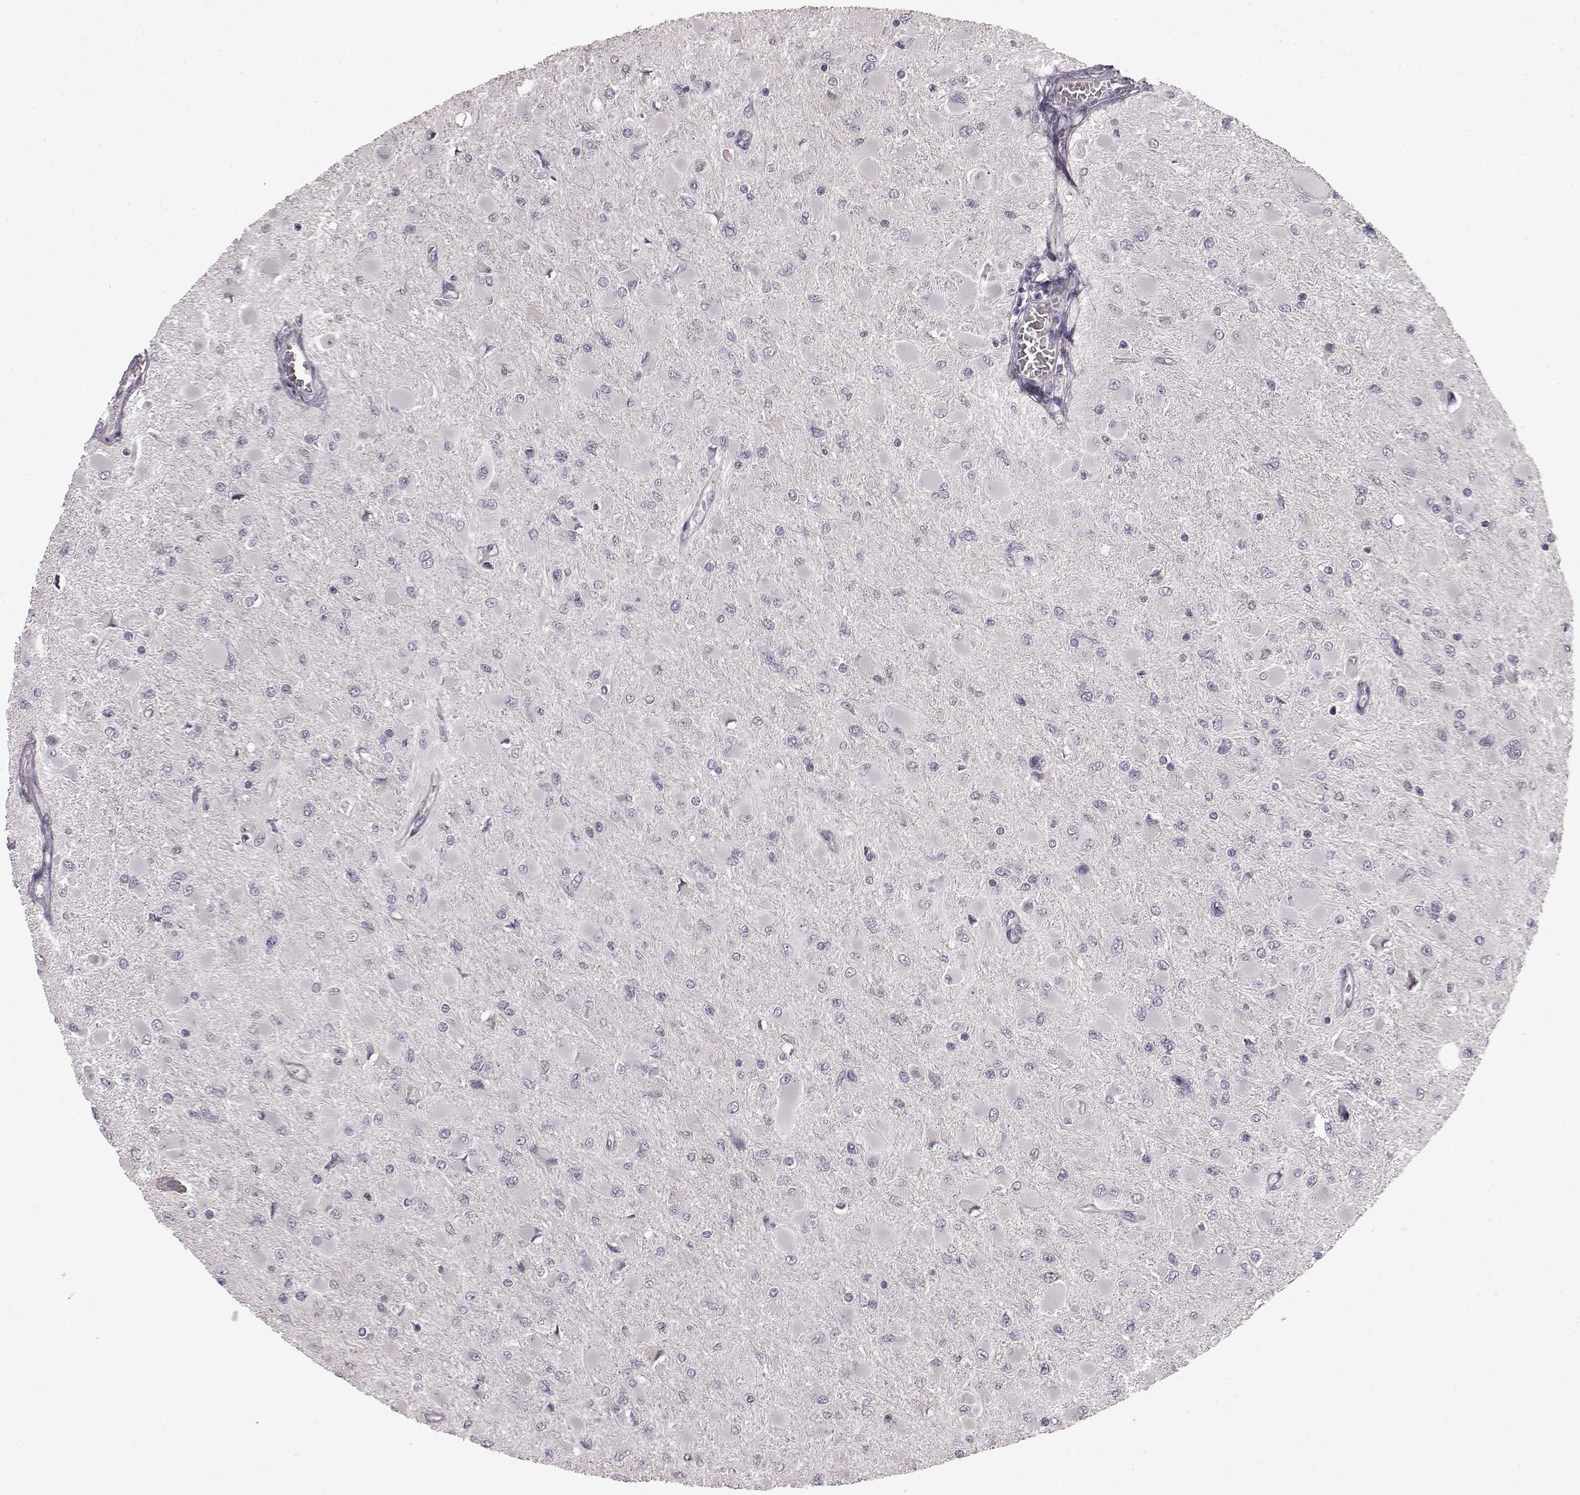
{"staining": {"intensity": "negative", "quantity": "none", "location": "none"}, "tissue": "glioma", "cell_type": "Tumor cells", "image_type": "cancer", "snomed": [{"axis": "morphology", "description": "Glioma, malignant, High grade"}, {"axis": "topography", "description": "Cerebral cortex"}], "caption": "Human malignant glioma (high-grade) stained for a protein using IHC displays no staining in tumor cells.", "gene": "KRT85", "patient": {"sex": "female", "age": 36}}